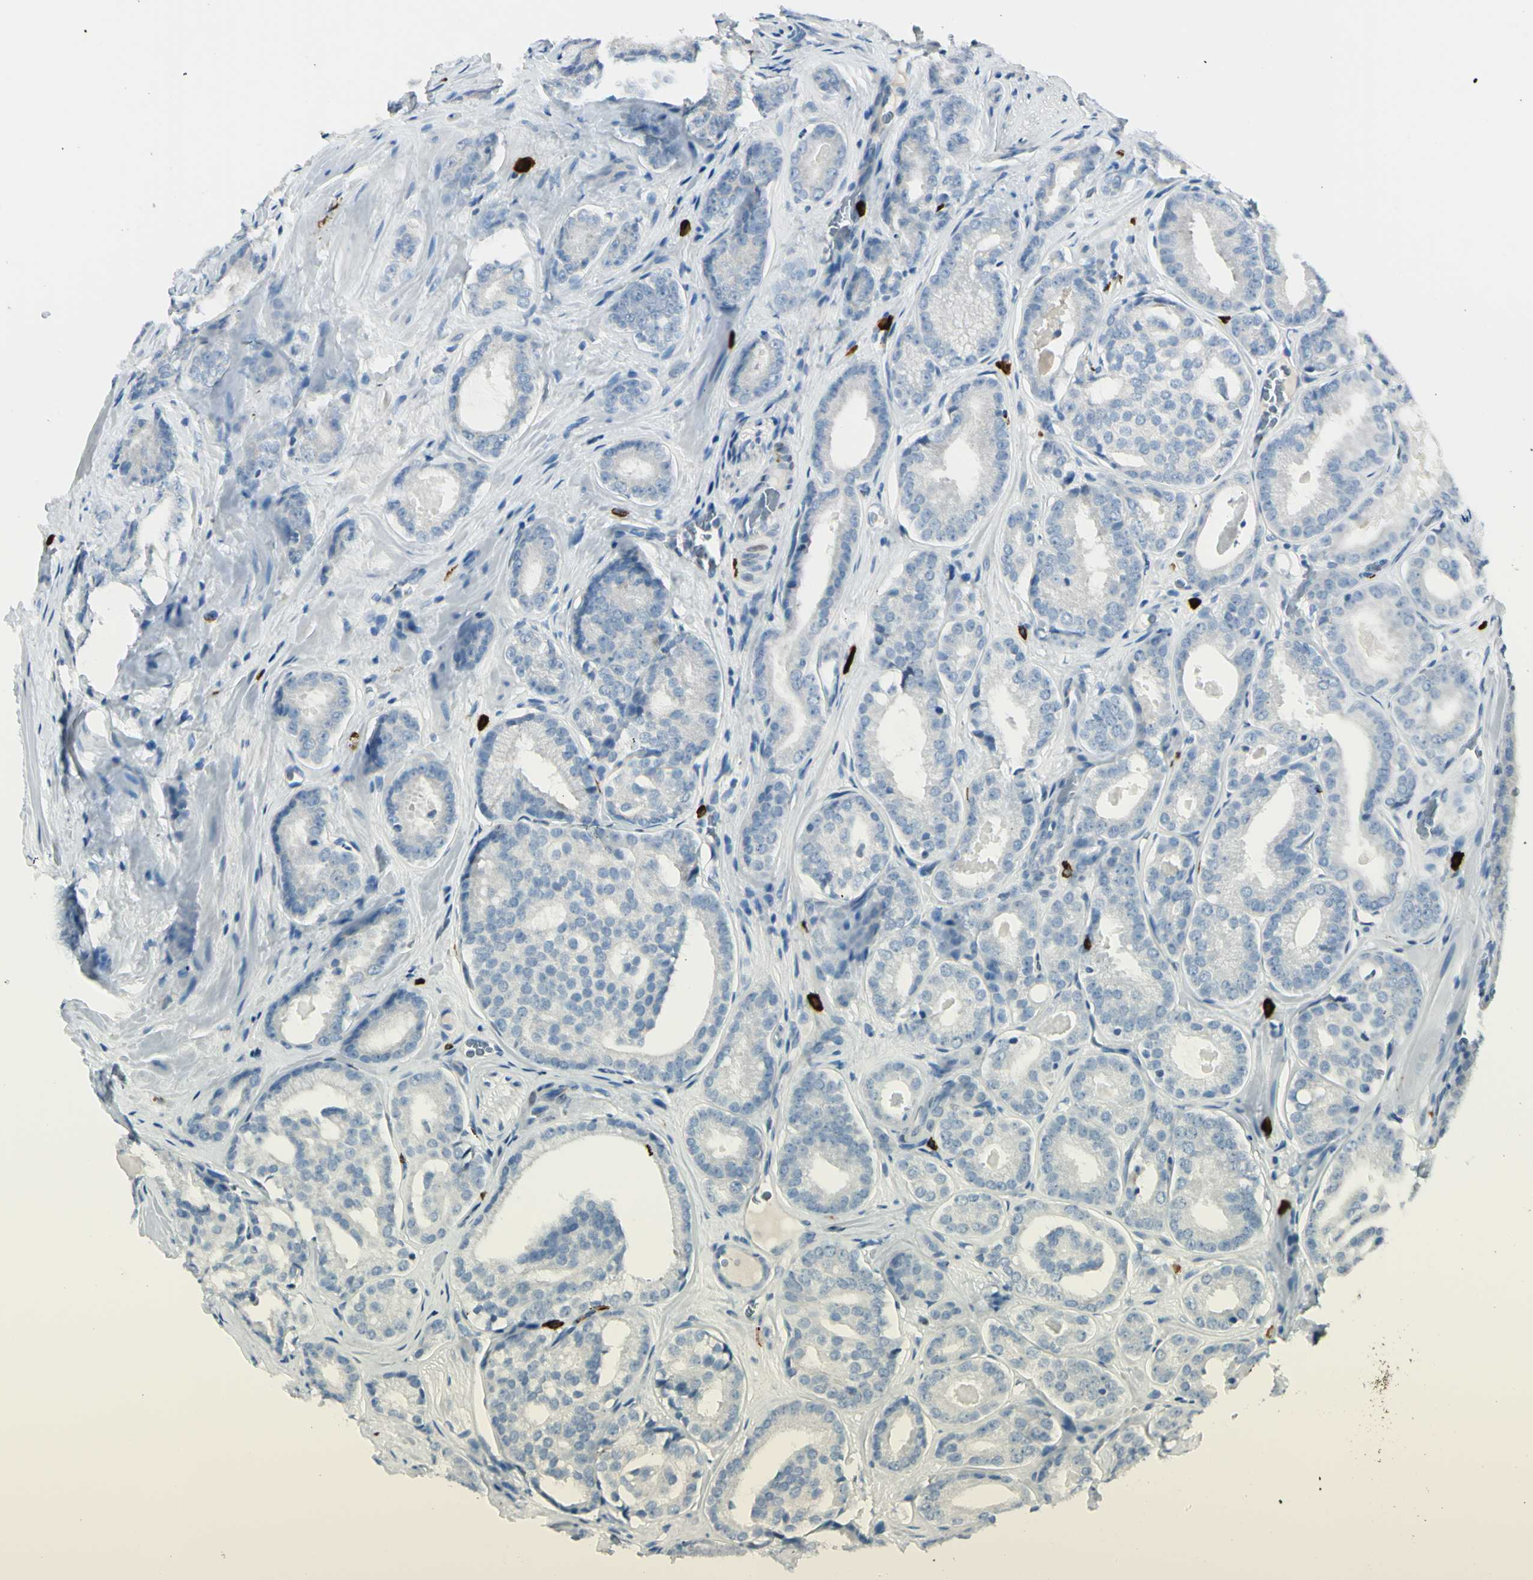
{"staining": {"intensity": "negative", "quantity": "none", "location": "none"}, "tissue": "prostate cancer", "cell_type": "Tumor cells", "image_type": "cancer", "snomed": [{"axis": "morphology", "description": "Adenocarcinoma, High grade"}, {"axis": "topography", "description": "Prostate"}], "caption": "DAB (3,3'-diaminobenzidine) immunohistochemical staining of human high-grade adenocarcinoma (prostate) displays no significant positivity in tumor cells.", "gene": "DLG4", "patient": {"sex": "male", "age": 64}}